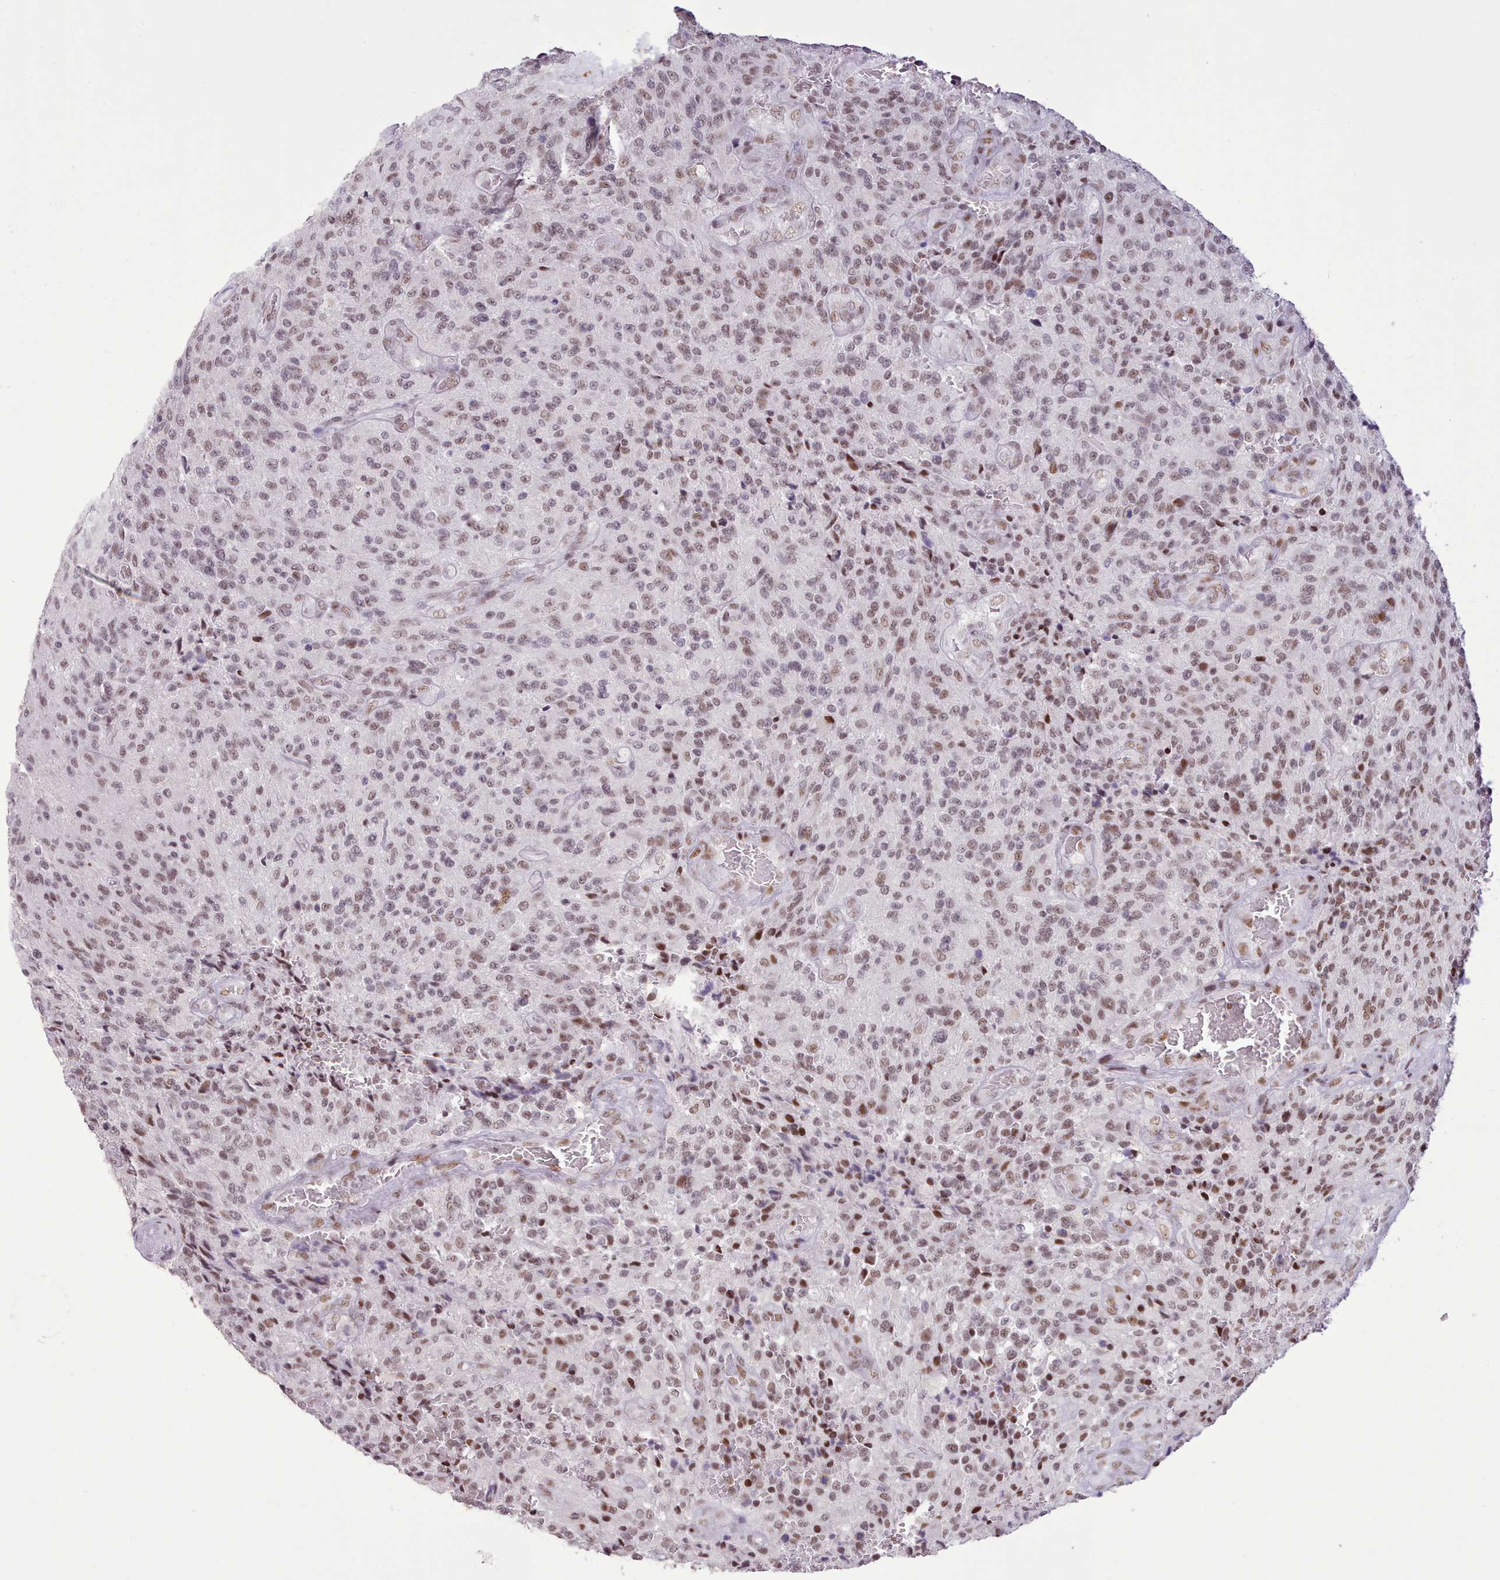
{"staining": {"intensity": "moderate", "quantity": ">75%", "location": "nuclear"}, "tissue": "glioma", "cell_type": "Tumor cells", "image_type": "cancer", "snomed": [{"axis": "morphology", "description": "Normal tissue, NOS"}, {"axis": "morphology", "description": "Glioma, malignant, High grade"}, {"axis": "topography", "description": "Cerebral cortex"}], "caption": "Protein staining by immunohistochemistry exhibits moderate nuclear positivity in approximately >75% of tumor cells in malignant glioma (high-grade). (IHC, brightfield microscopy, high magnification).", "gene": "TAF15", "patient": {"sex": "male", "age": 56}}